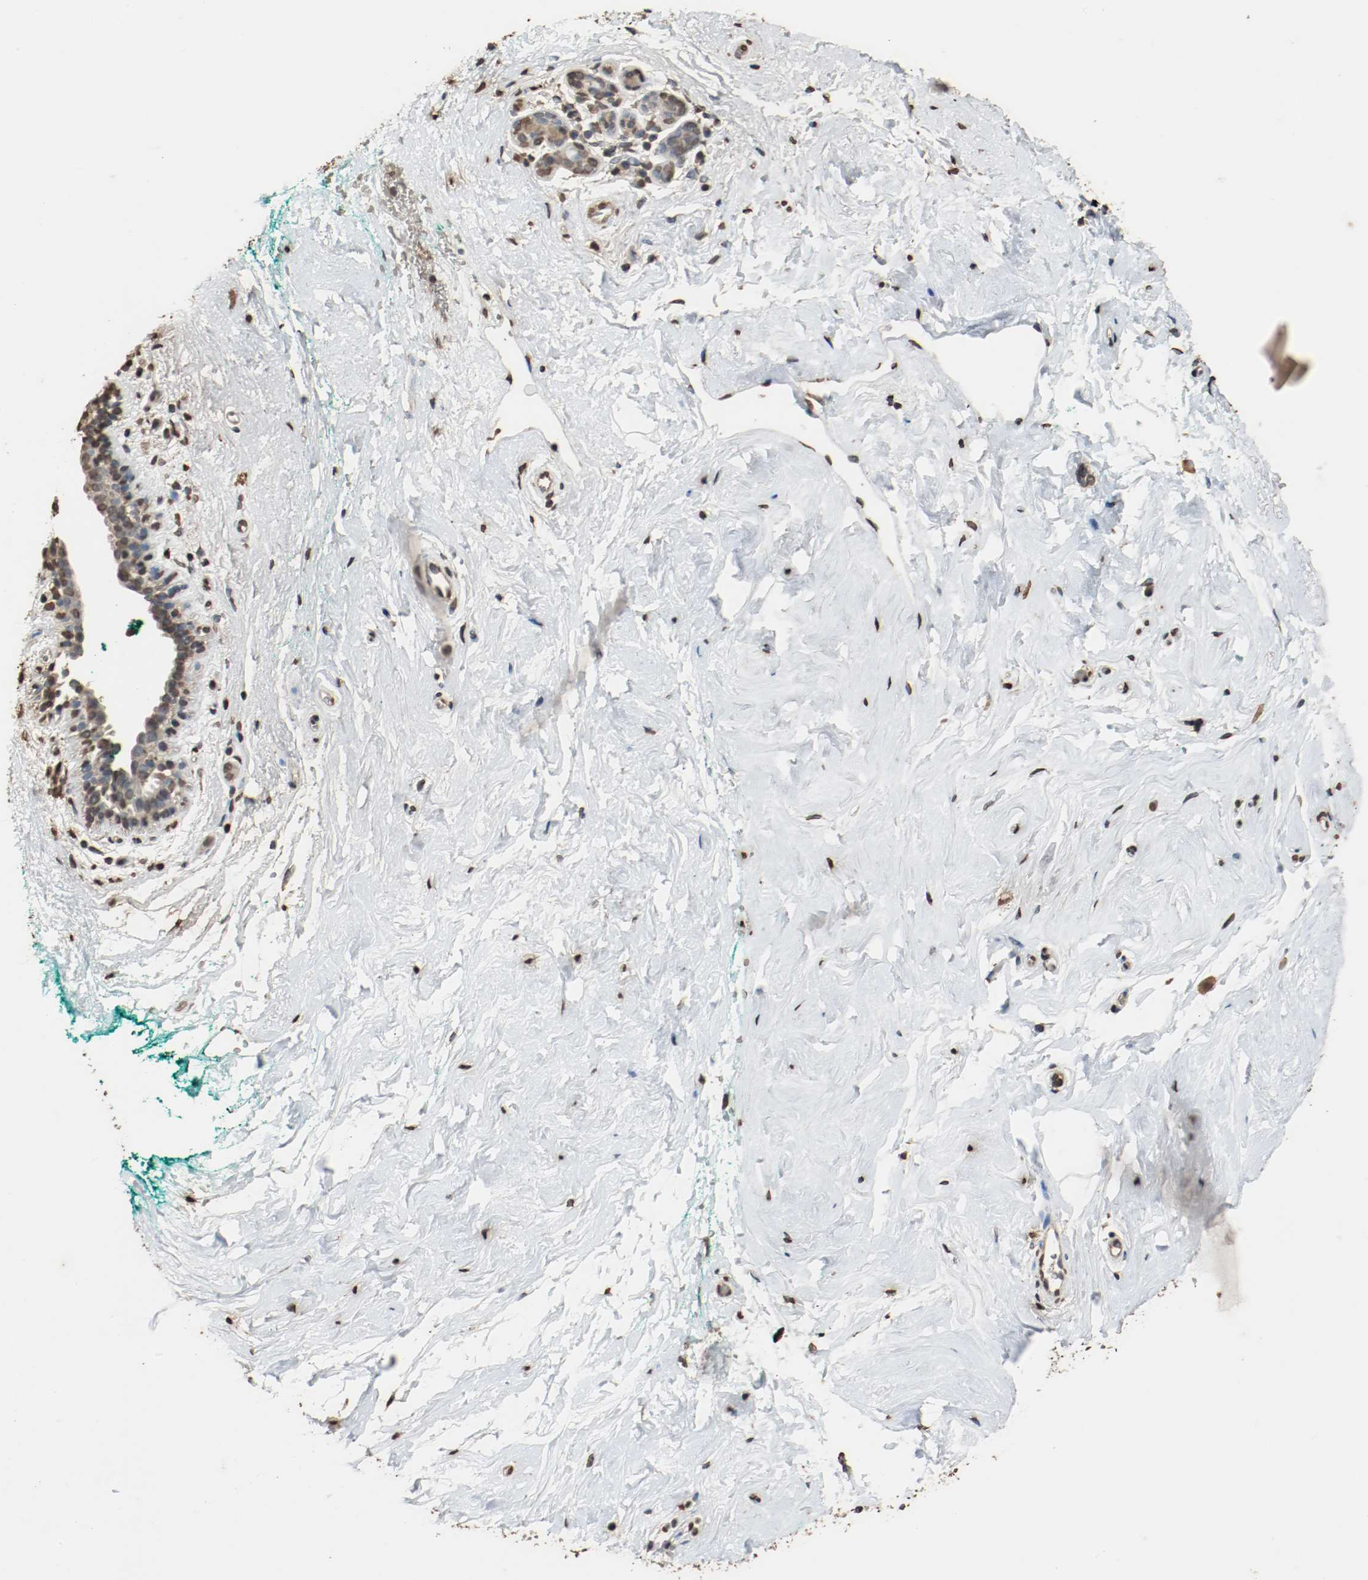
{"staining": {"intensity": "weak", "quantity": ">75%", "location": "cytoplasmic/membranous"}, "tissue": "breast", "cell_type": "Adipocytes", "image_type": "normal", "snomed": [{"axis": "morphology", "description": "Normal tissue, NOS"}, {"axis": "topography", "description": "Breast"}], "caption": "This is a histology image of IHC staining of normal breast, which shows weak expression in the cytoplasmic/membranous of adipocytes.", "gene": "RTN4", "patient": {"sex": "female", "age": 52}}